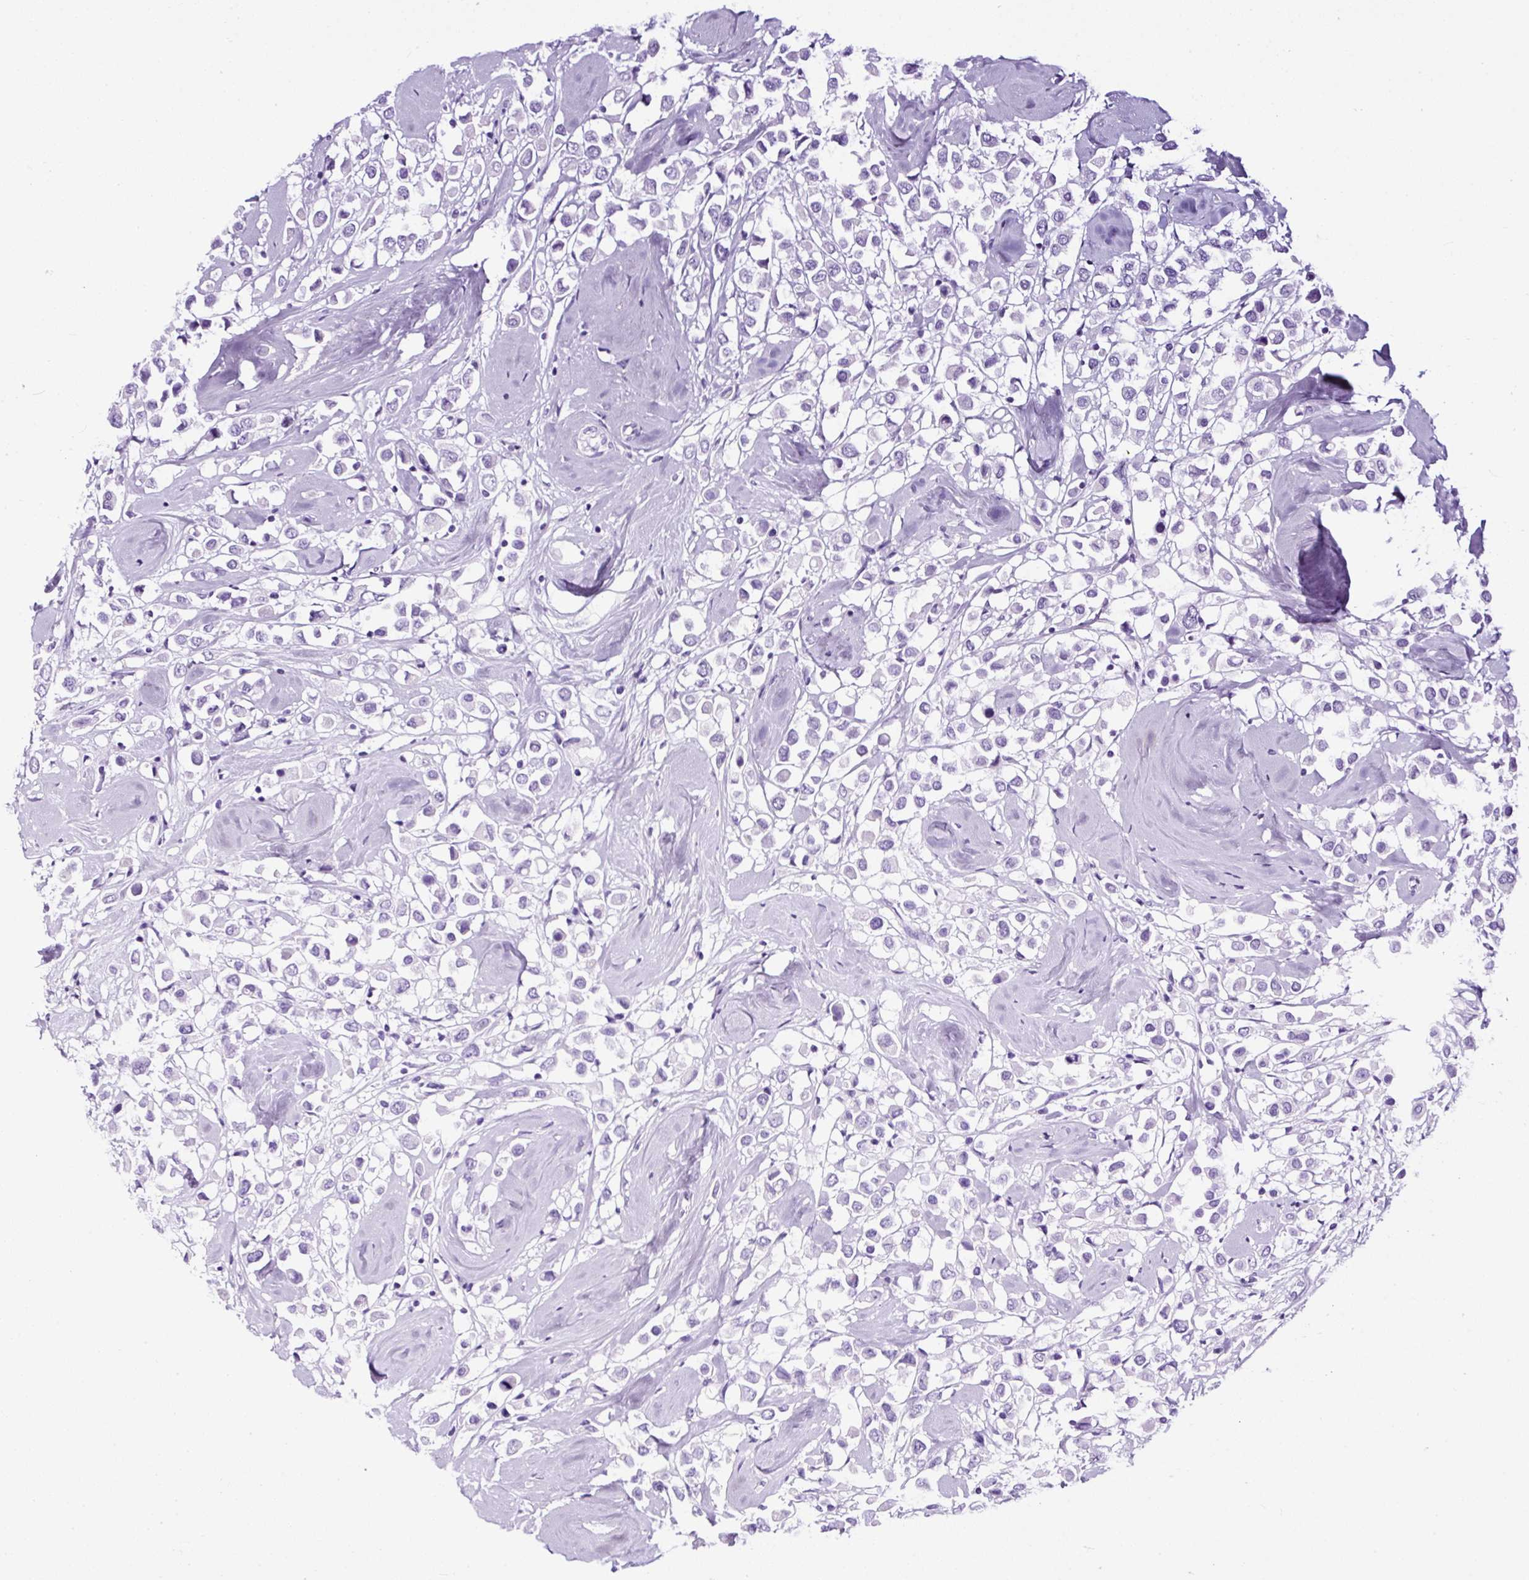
{"staining": {"intensity": "negative", "quantity": "none", "location": "none"}, "tissue": "breast cancer", "cell_type": "Tumor cells", "image_type": "cancer", "snomed": [{"axis": "morphology", "description": "Duct carcinoma"}, {"axis": "topography", "description": "Breast"}], "caption": "Protein analysis of breast cancer exhibits no significant expression in tumor cells.", "gene": "NTS", "patient": {"sex": "female", "age": 61}}